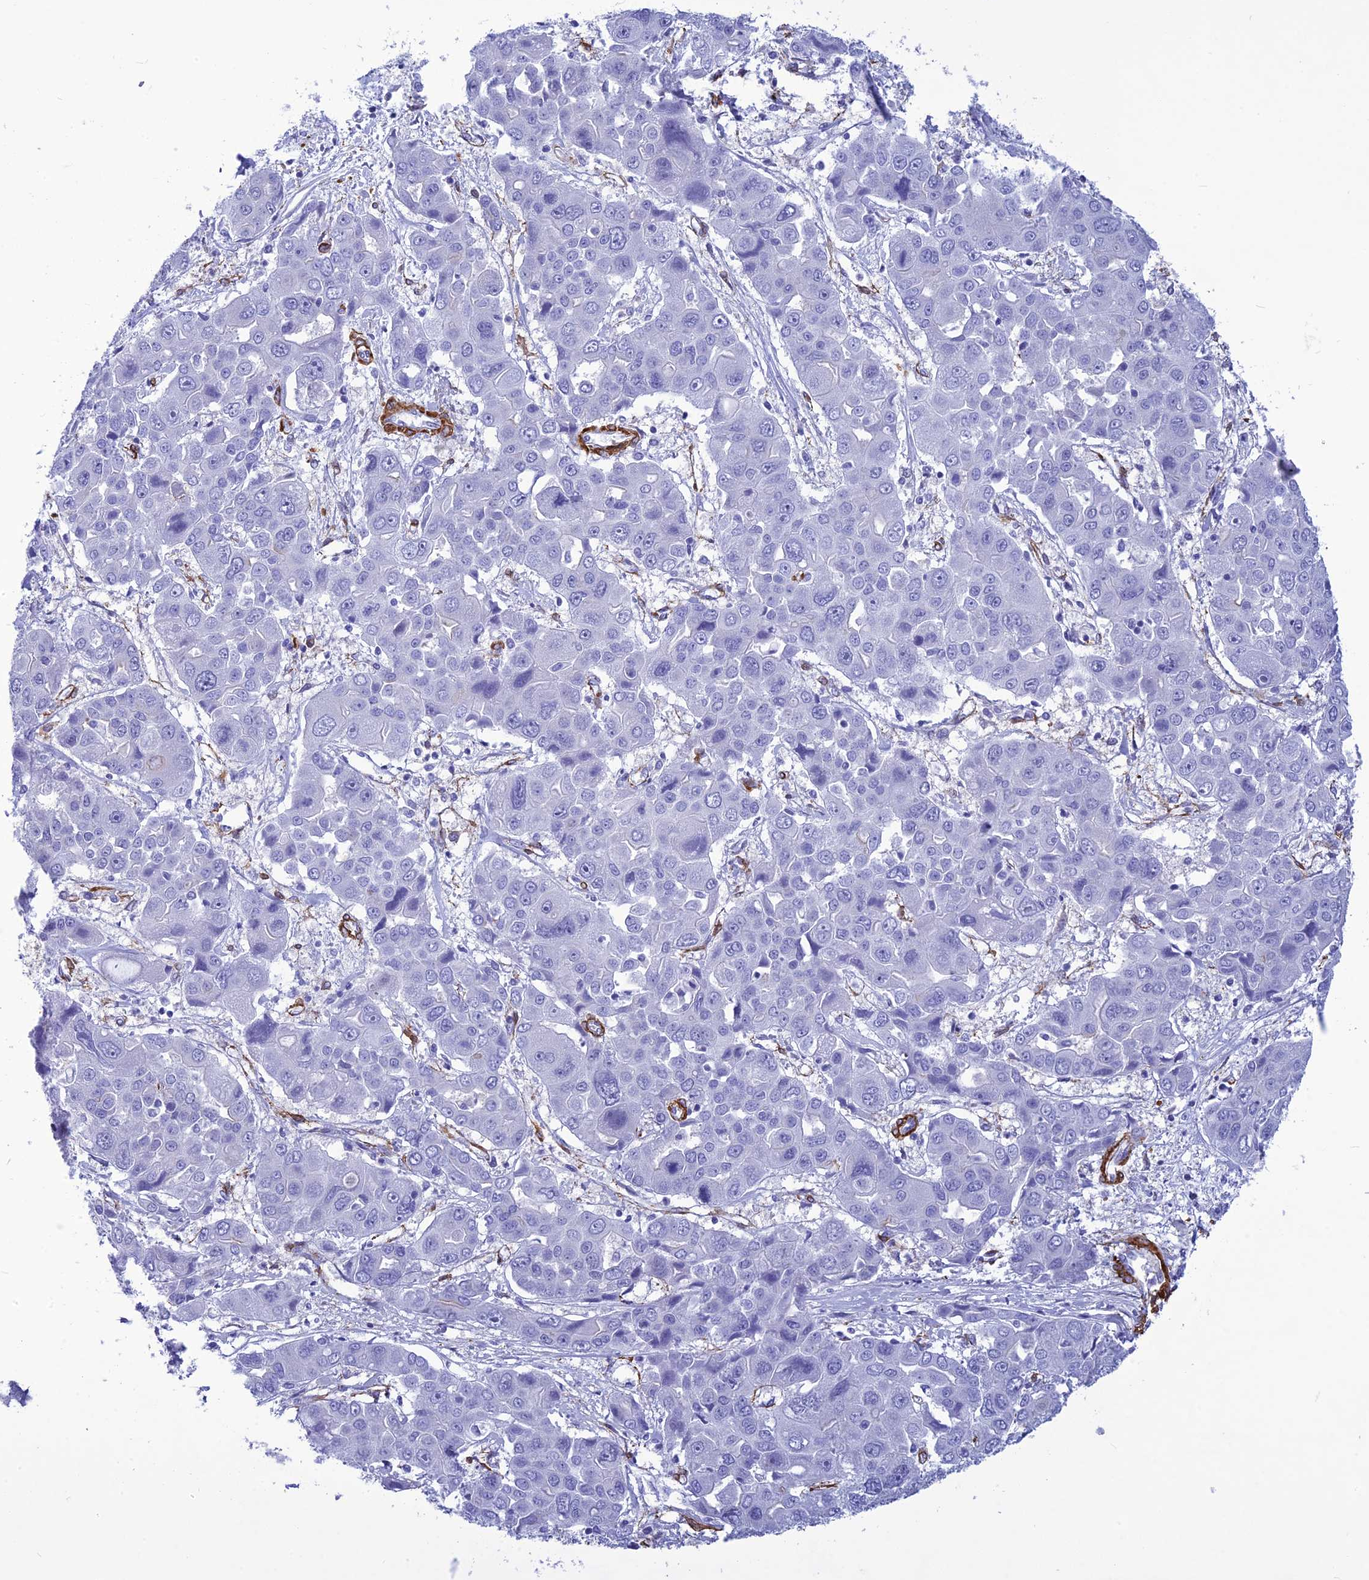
{"staining": {"intensity": "negative", "quantity": "none", "location": "none"}, "tissue": "liver cancer", "cell_type": "Tumor cells", "image_type": "cancer", "snomed": [{"axis": "morphology", "description": "Cholangiocarcinoma"}, {"axis": "topography", "description": "Liver"}], "caption": "This photomicrograph is of liver cancer (cholangiocarcinoma) stained with immunohistochemistry (IHC) to label a protein in brown with the nuclei are counter-stained blue. There is no positivity in tumor cells.", "gene": "NKD1", "patient": {"sex": "male", "age": 67}}